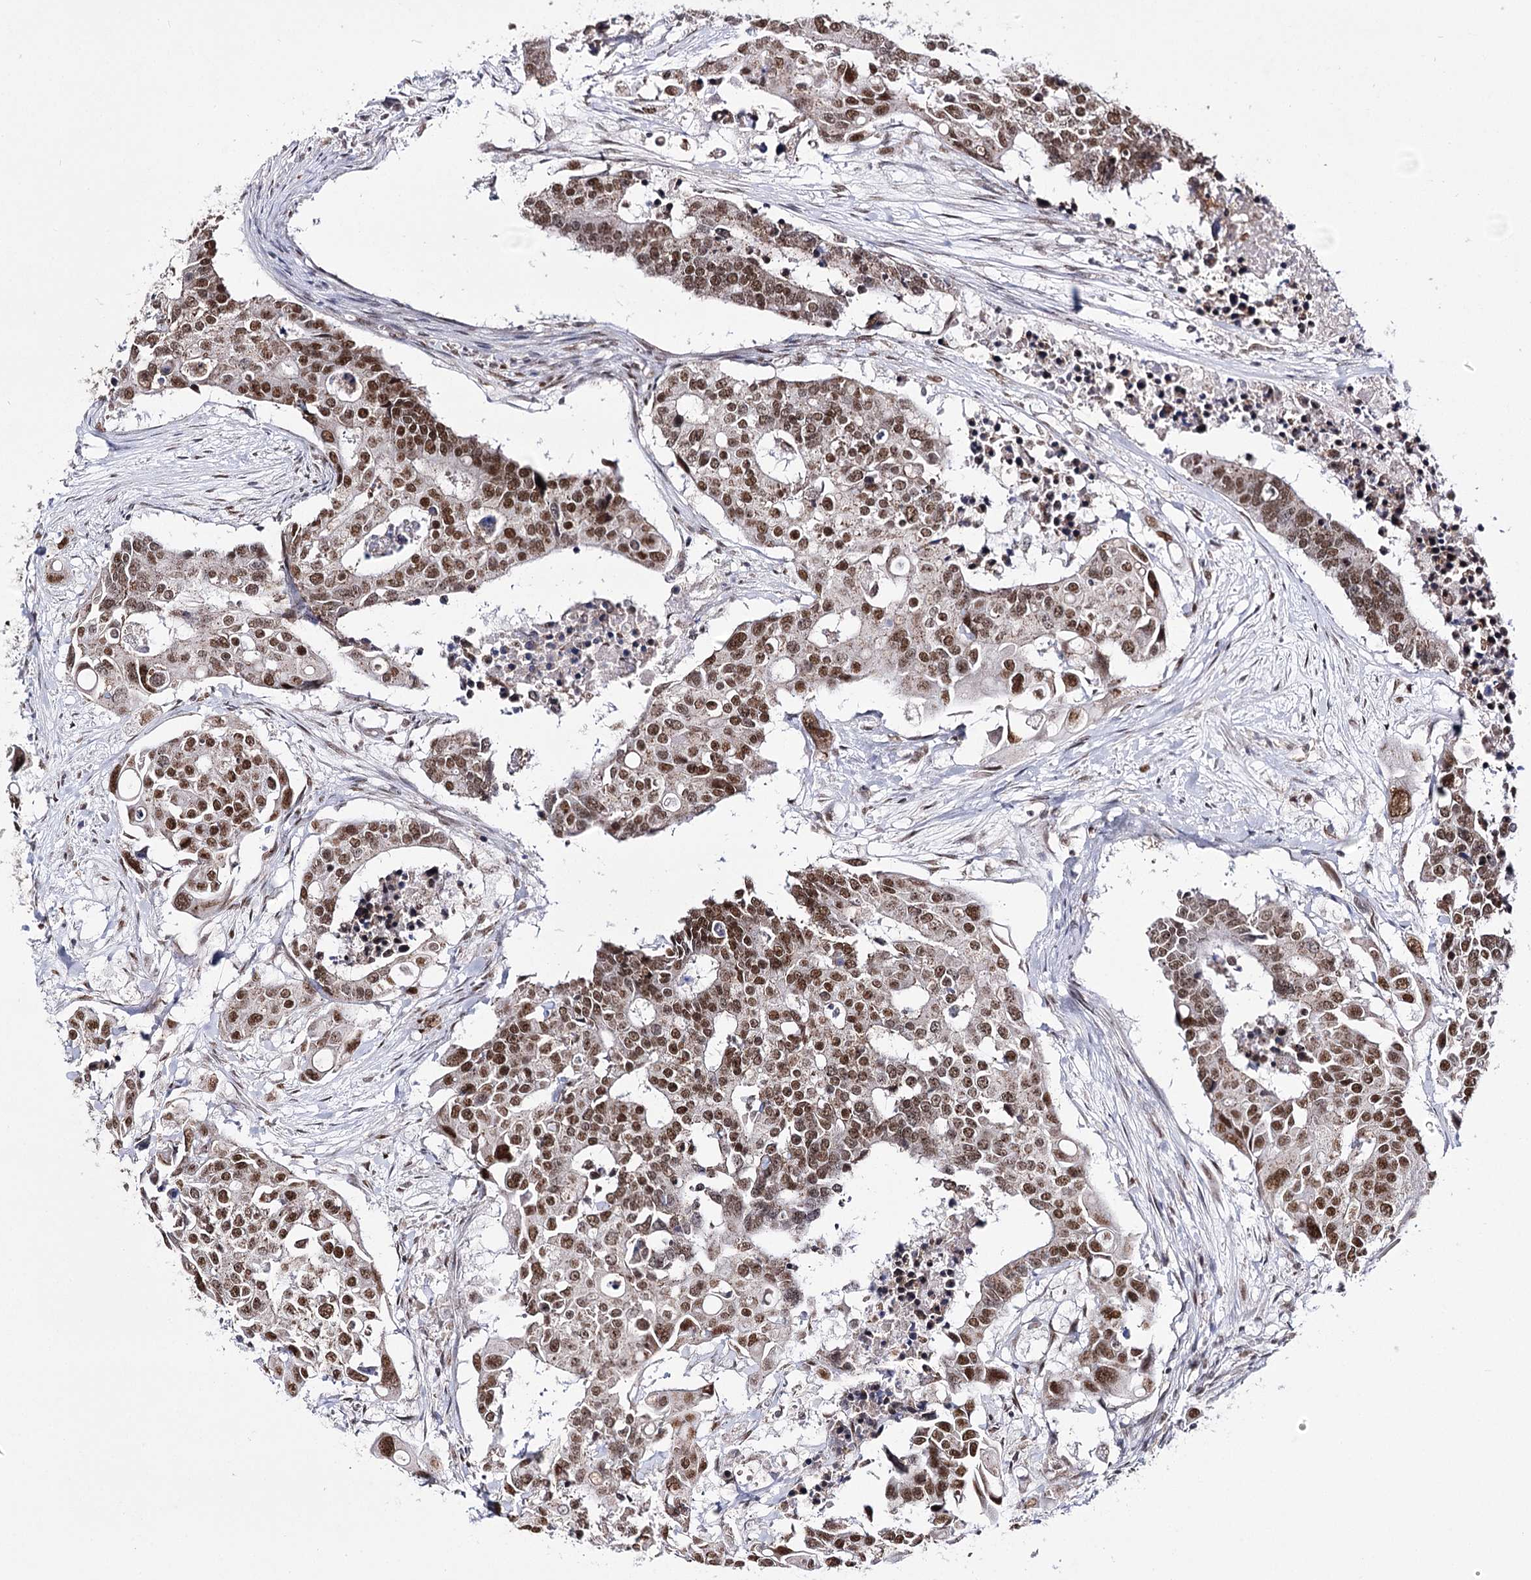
{"staining": {"intensity": "moderate", "quantity": ">75%", "location": "nuclear"}, "tissue": "colorectal cancer", "cell_type": "Tumor cells", "image_type": "cancer", "snomed": [{"axis": "morphology", "description": "Adenocarcinoma, NOS"}, {"axis": "topography", "description": "Colon"}], "caption": "Colorectal cancer stained with a brown dye reveals moderate nuclear positive positivity in about >75% of tumor cells.", "gene": "VGLL4", "patient": {"sex": "male", "age": 77}}